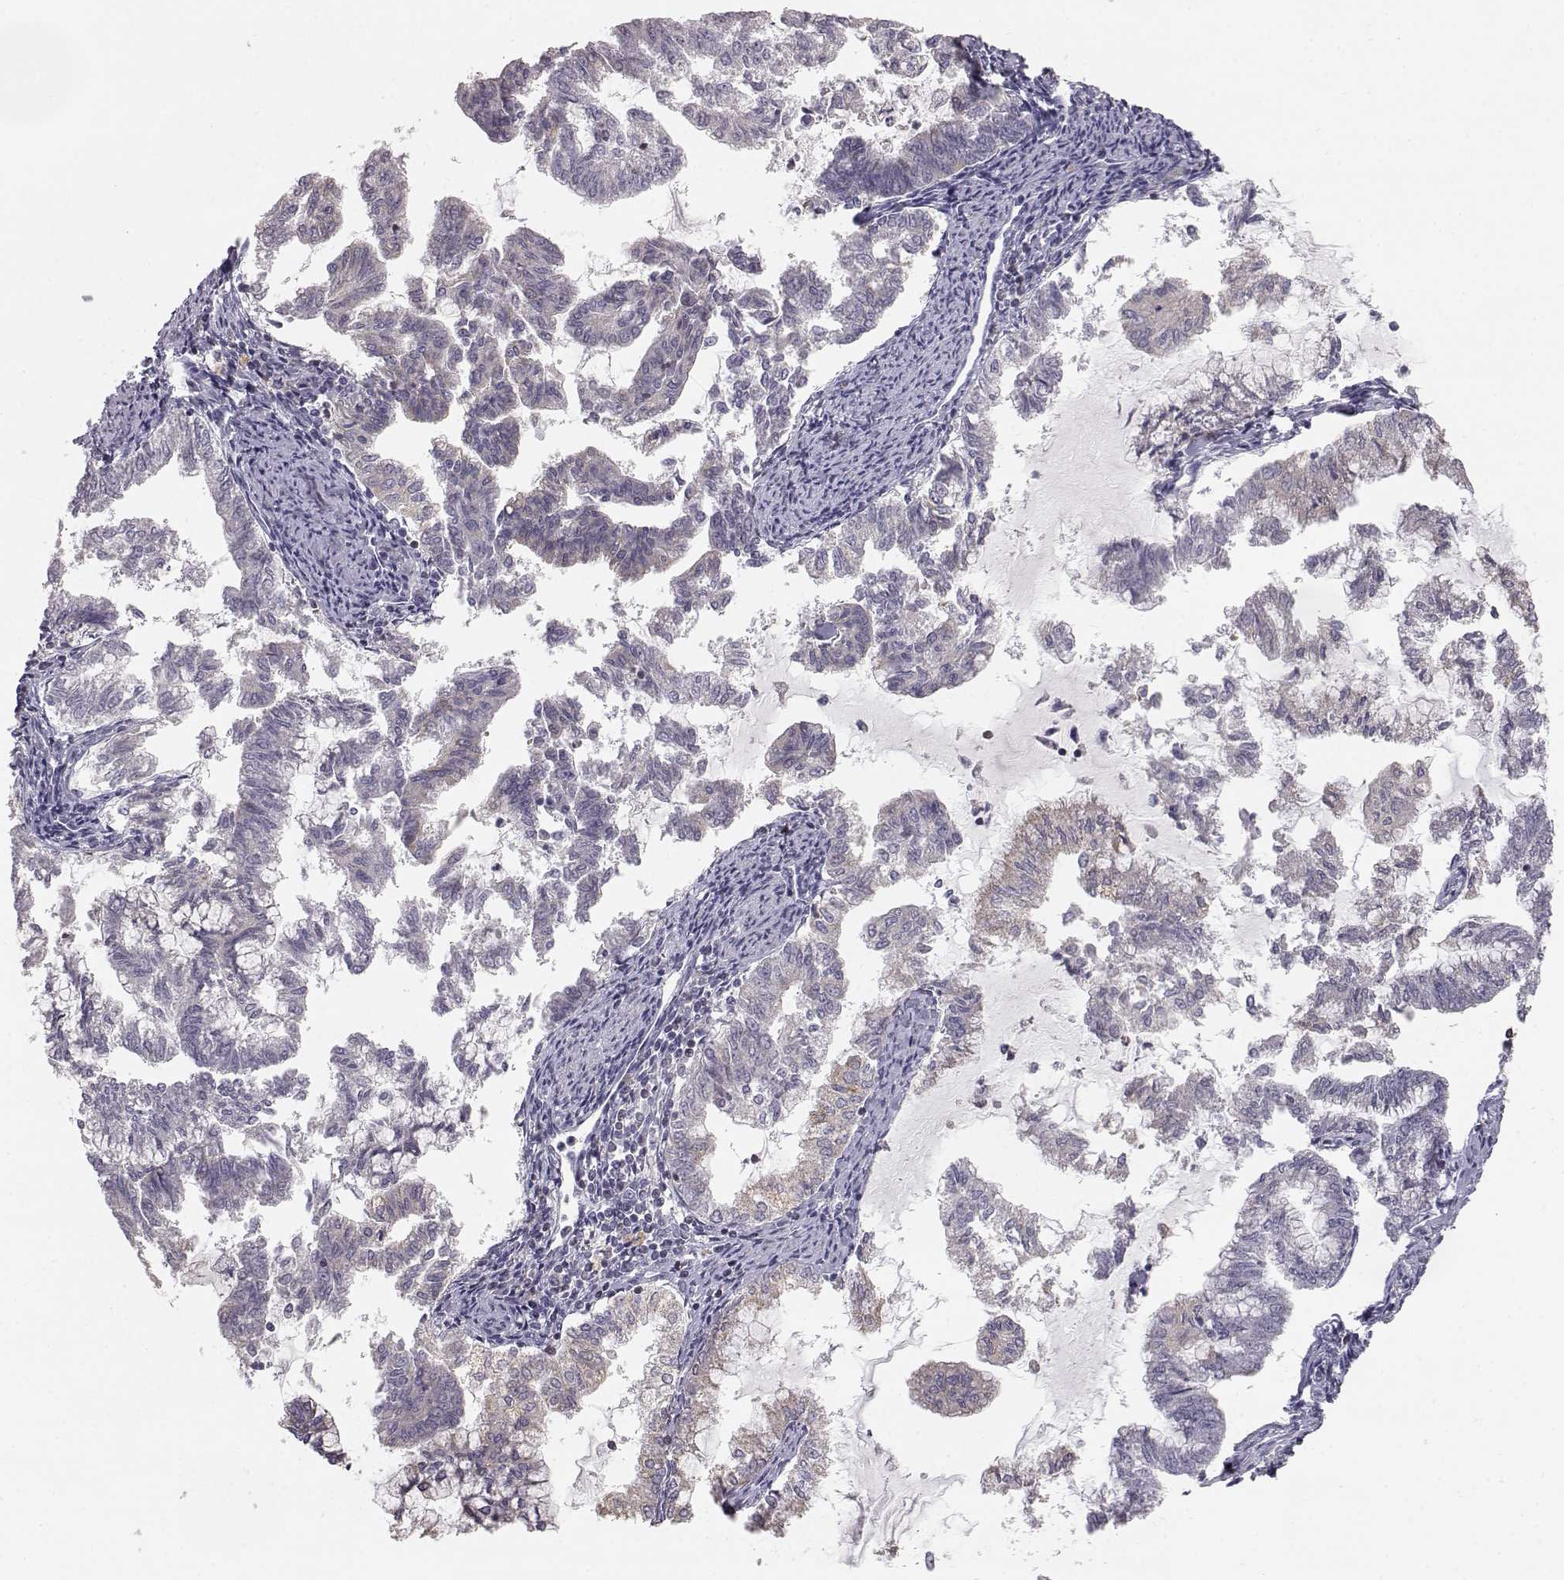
{"staining": {"intensity": "weak", "quantity": "25%-75%", "location": "cytoplasmic/membranous"}, "tissue": "endometrial cancer", "cell_type": "Tumor cells", "image_type": "cancer", "snomed": [{"axis": "morphology", "description": "Adenocarcinoma, NOS"}, {"axis": "topography", "description": "Endometrium"}], "caption": "Immunohistochemistry (IHC) photomicrograph of endometrial cancer stained for a protein (brown), which reveals low levels of weak cytoplasmic/membranous expression in about 25%-75% of tumor cells.", "gene": "GRAP2", "patient": {"sex": "female", "age": 79}}